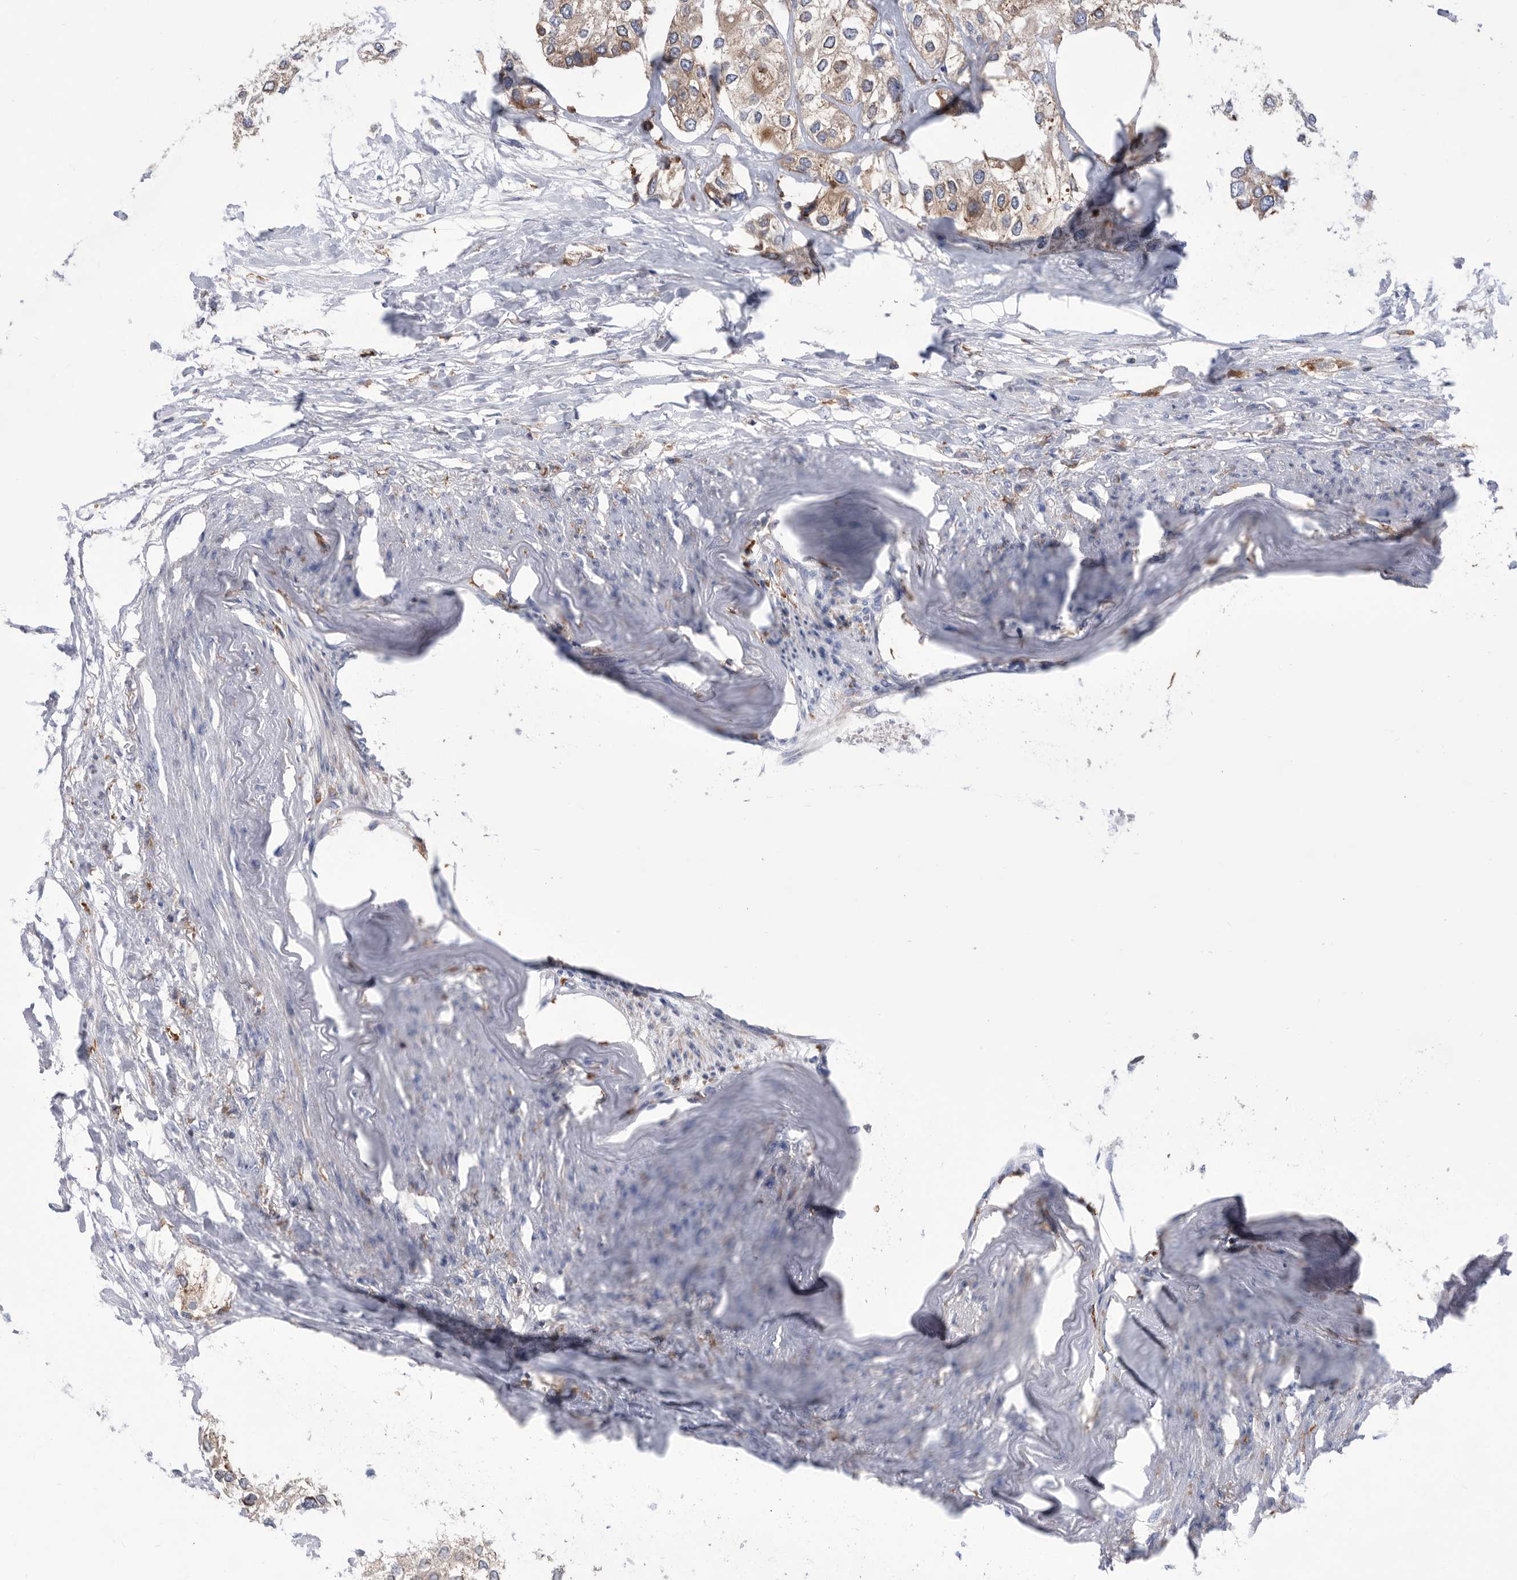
{"staining": {"intensity": "weak", "quantity": ">75%", "location": "cytoplasmic/membranous"}, "tissue": "urothelial cancer", "cell_type": "Tumor cells", "image_type": "cancer", "snomed": [{"axis": "morphology", "description": "Urothelial carcinoma, High grade"}, {"axis": "topography", "description": "Urinary bladder"}], "caption": "Protein analysis of high-grade urothelial carcinoma tissue displays weak cytoplasmic/membranous positivity in about >75% of tumor cells.", "gene": "SMG7", "patient": {"sex": "male", "age": 64}}